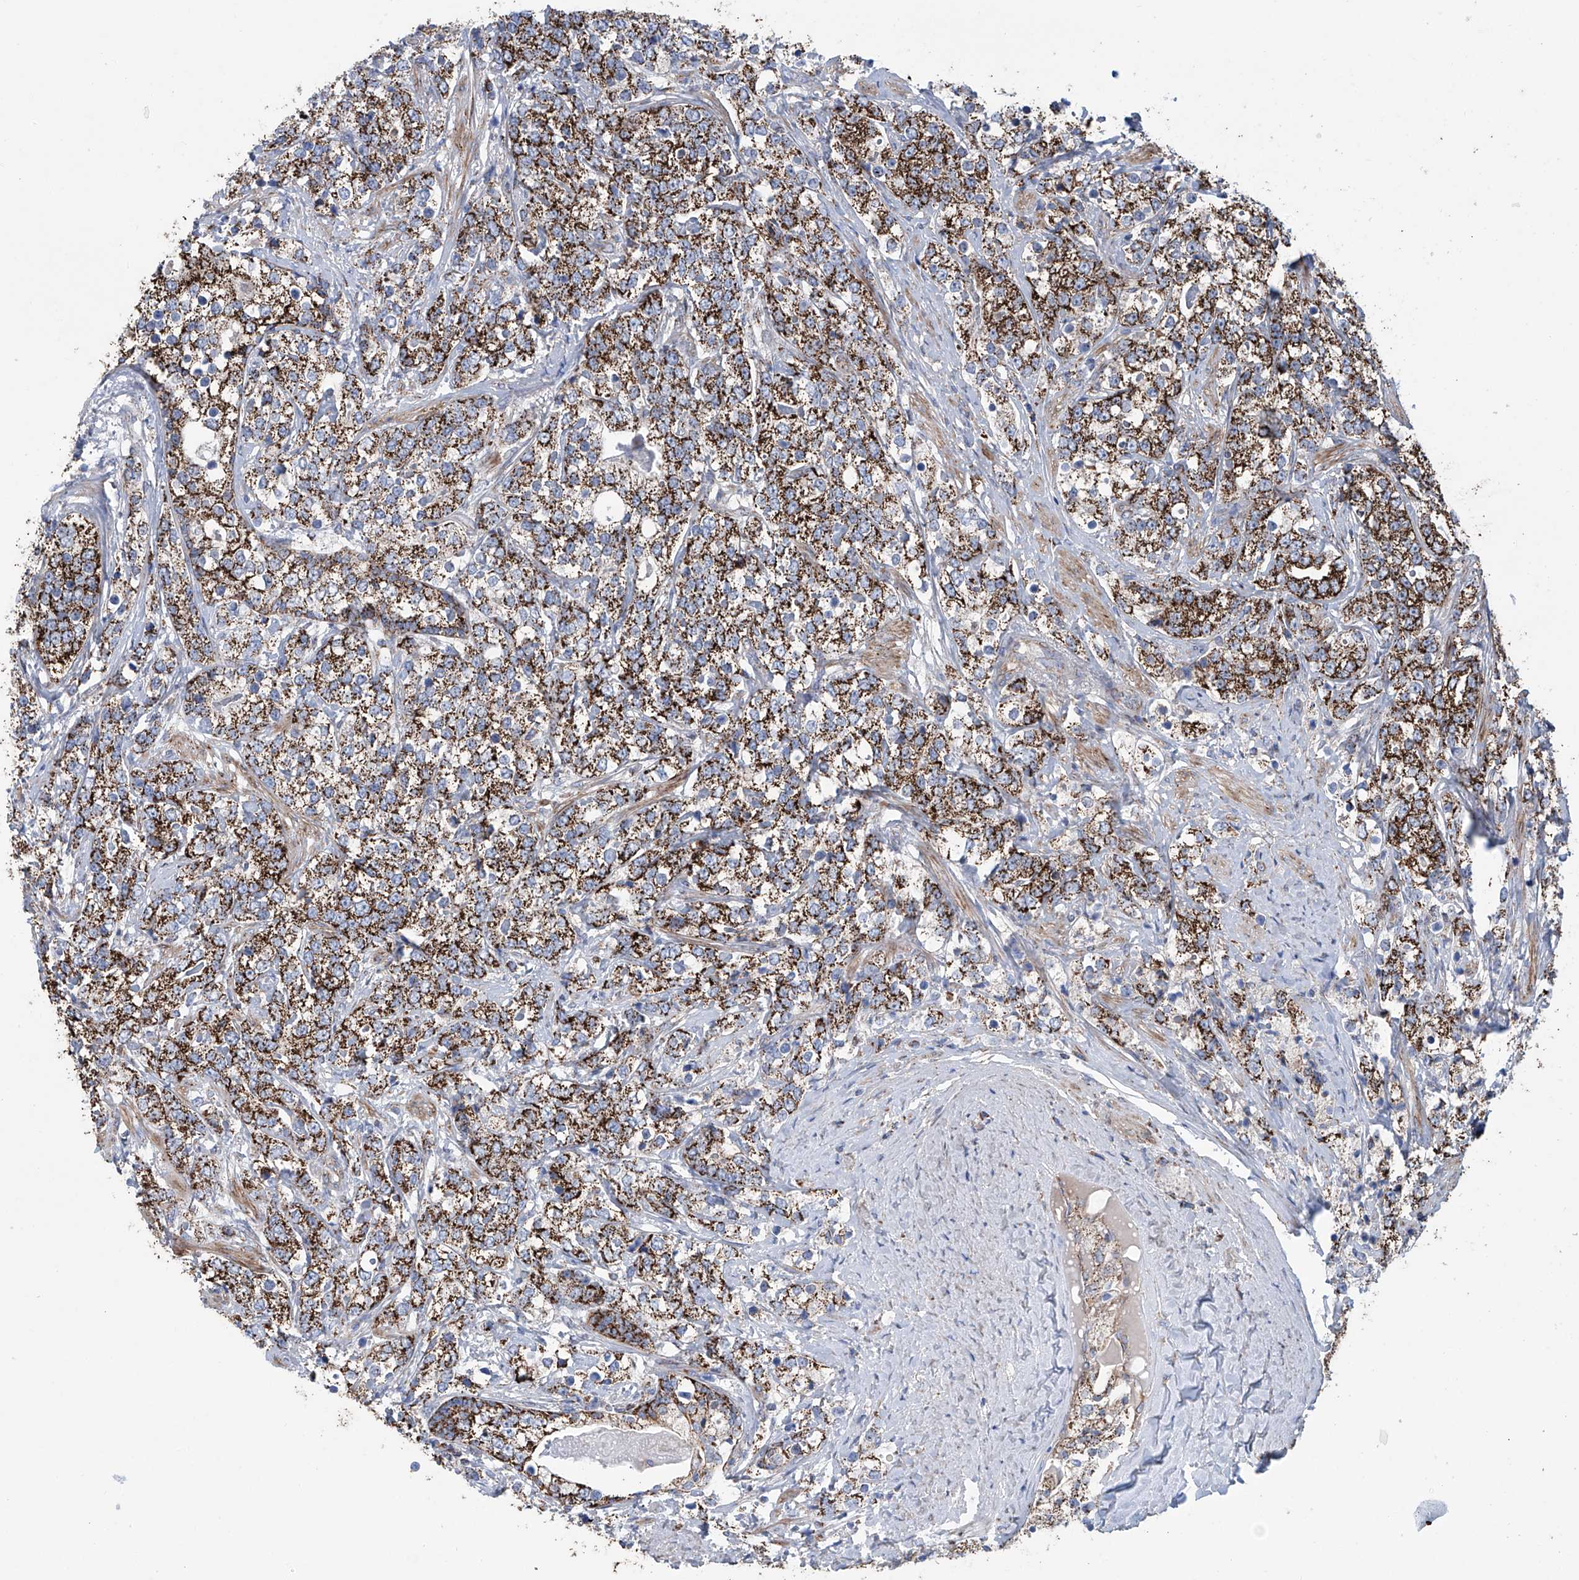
{"staining": {"intensity": "strong", "quantity": ">75%", "location": "cytoplasmic/membranous"}, "tissue": "prostate cancer", "cell_type": "Tumor cells", "image_type": "cancer", "snomed": [{"axis": "morphology", "description": "Adenocarcinoma, High grade"}, {"axis": "topography", "description": "Prostate"}], "caption": "Human prostate high-grade adenocarcinoma stained for a protein (brown) demonstrates strong cytoplasmic/membranous positive staining in approximately >75% of tumor cells.", "gene": "ALDH6A1", "patient": {"sex": "male", "age": 69}}